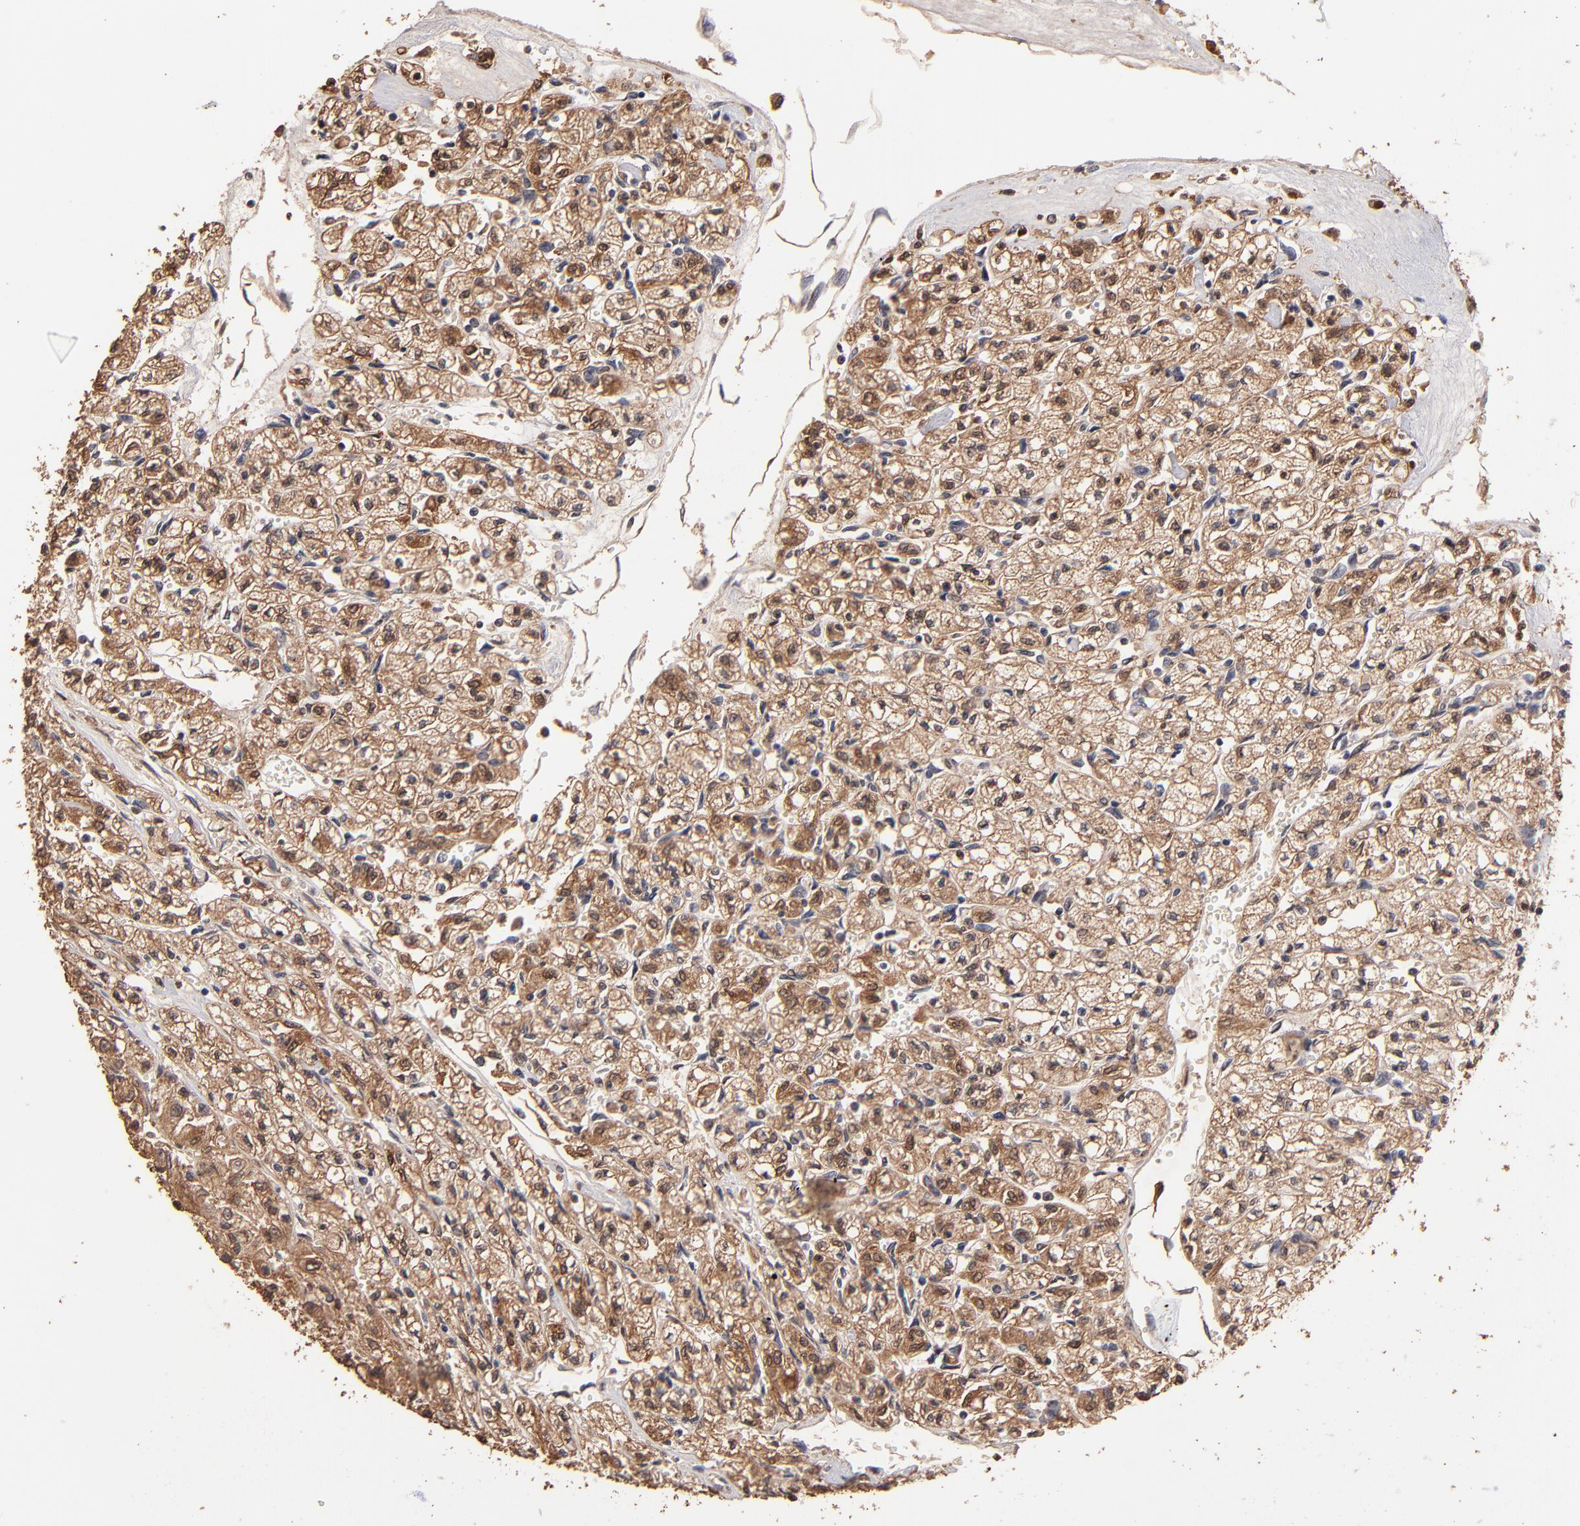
{"staining": {"intensity": "moderate", "quantity": ">75%", "location": "cytoplasmic/membranous"}, "tissue": "renal cancer", "cell_type": "Tumor cells", "image_type": "cancer", "snomed": [{"axis": "morphology", "description": "Adenocarcinoma, NOS"}, {"axis": "topography", "description": "Kidney"}], "caption": "Immunohistochemistry (IHC) (DAB) staining of adenocarcinoma (renal) exhibits moderate cytoplasmic/membranous protein staining in approximately >75% of tumor cells. The staining was performed using DAB (3,3'-diaminobenzidine), with brown indicating positive protein expression. Nuclei are stained blue with hematoxylin.", "gene": "EAPP", "patient": {"sex": "male", "age": 78}}